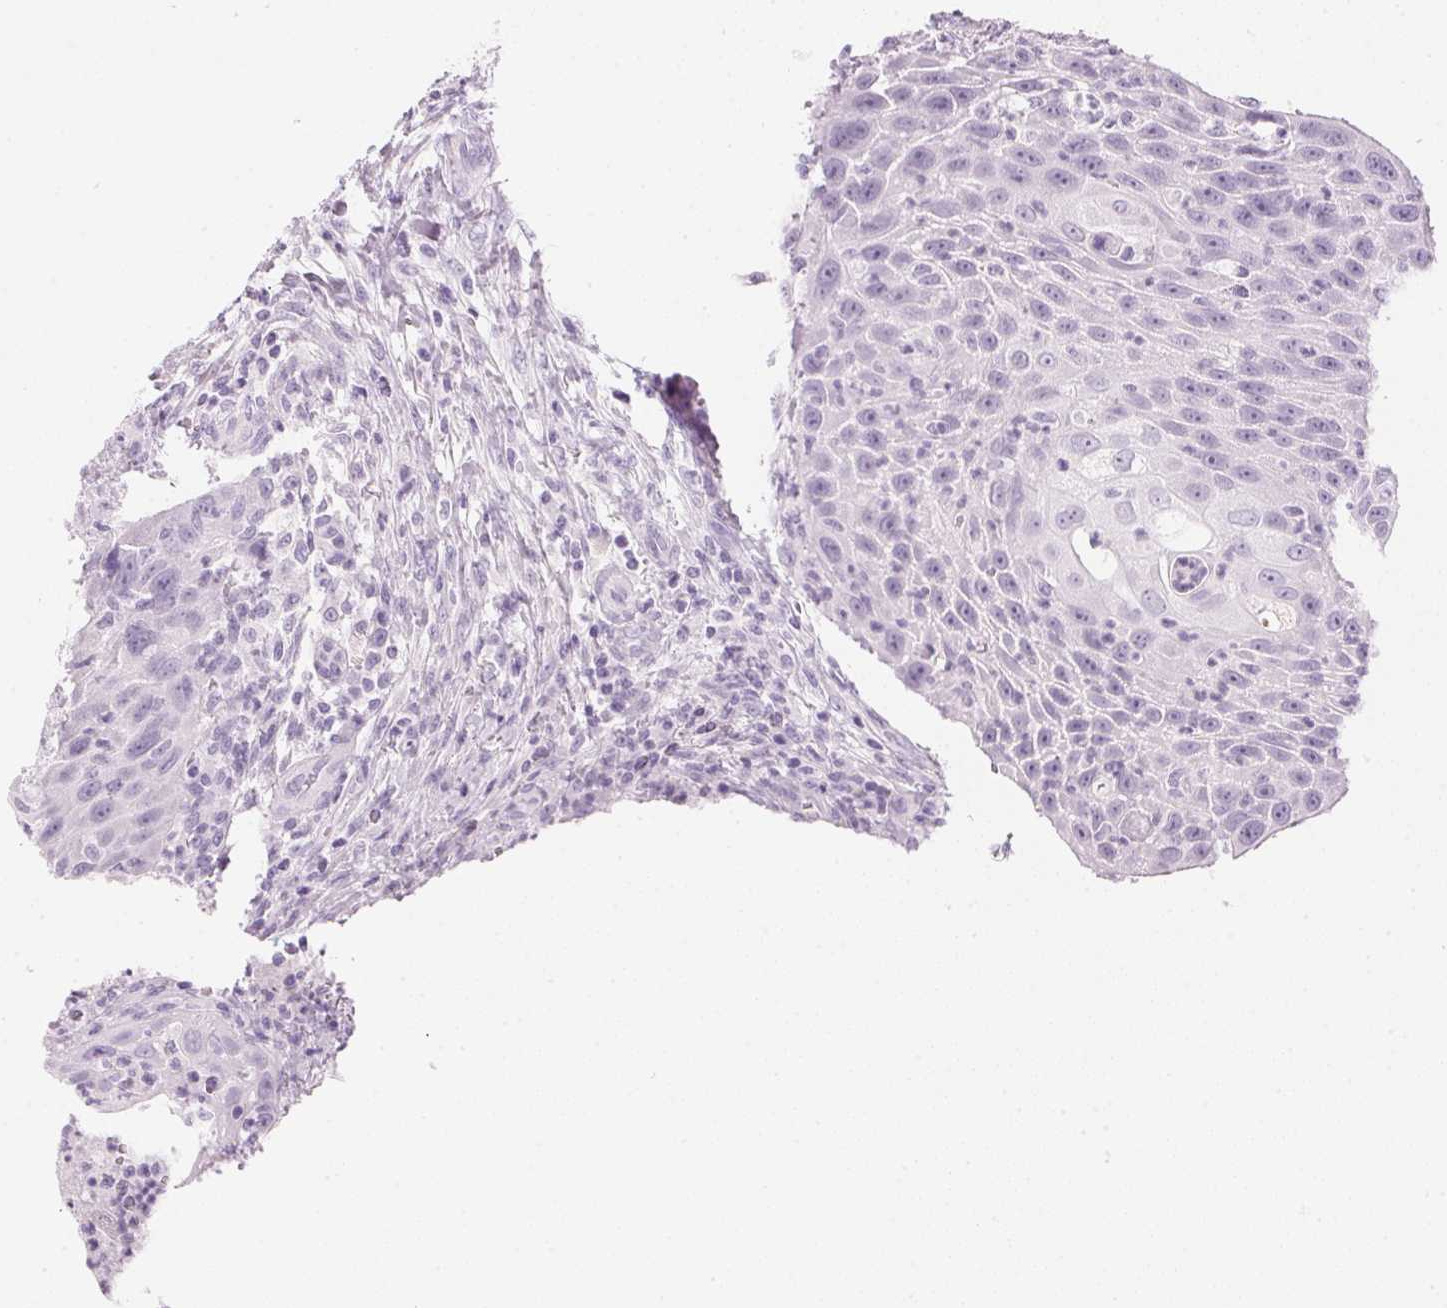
{"staining": {"intensity": "negative", "quantity": "none", "location": "none"}, "tissue": "head and neck cancer", "cell_type": "Tumor cells", "image_type": "cancer", "snomed": [{"axis": "morphology", "description": "Squamous cell carcinoma, NOS"}, {"axis": "topography", "description": "Head-Neck"}], "caption": "A histopathology image of head and neck squamous cell carcinoma stained for a protein shows no brown staining in tumor cells.", "gene": "IGFBP1", "patient": {"sex": "male", "age": 69}}